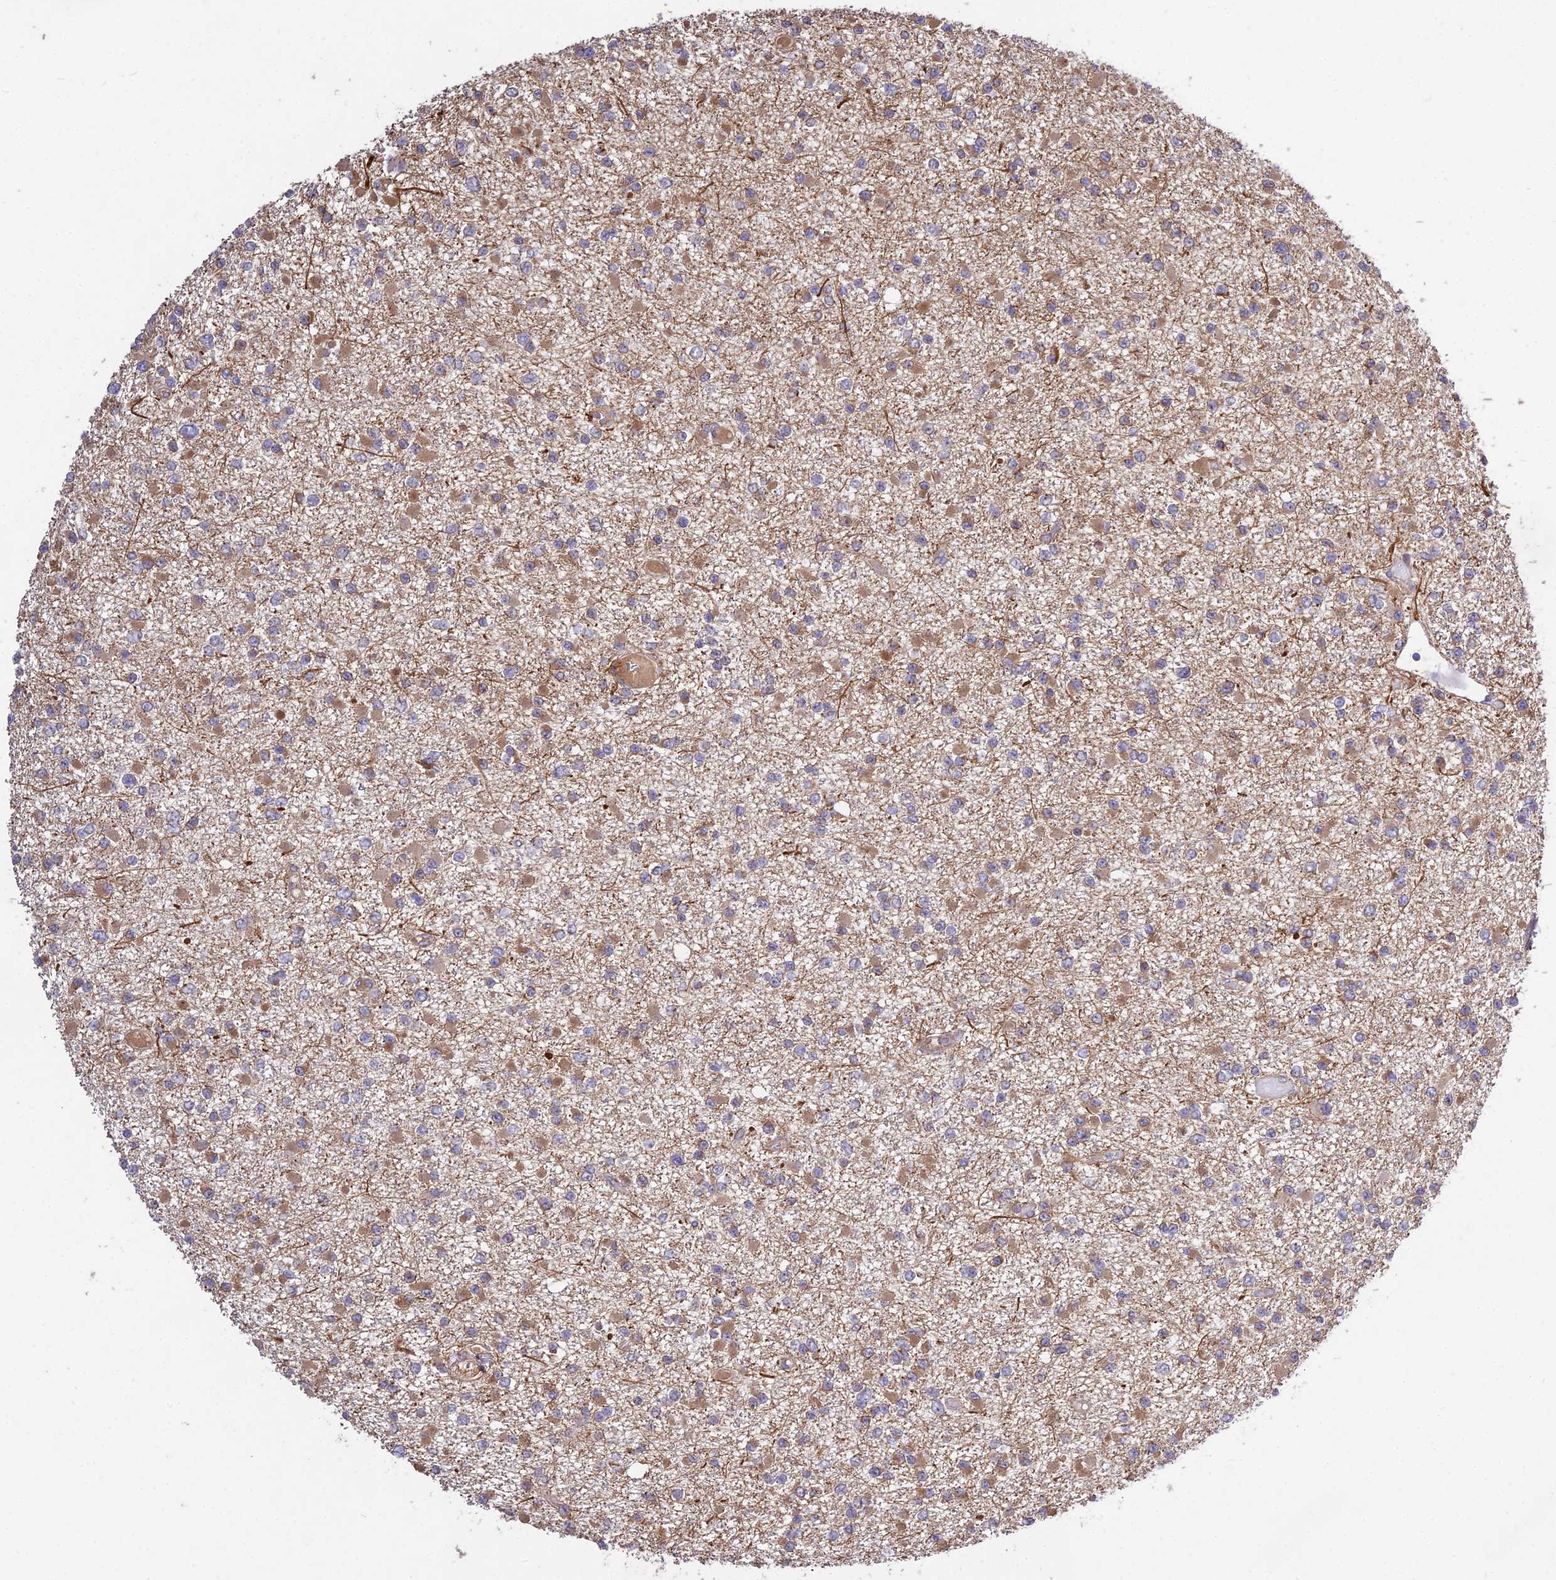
{"staining": {"intensity": "moderate", "quantity": "<25%", "location": "cytoplasmic/membranous"}, "tissue": "glioma", "cell_type": "Tumor cells", "image_type": "cancer", "snomed": [{"axis": "morphology", "description": "Glioma, malignant, Low grade"}, {"axis": "topography", "description": "Brain"}], "caption": "An immunohistochemistry photomicrograph of tumor tissue is shown. Protein staining in brown shows moderate cytoplasmic/membranous positivity in glioma within tumor cells.", "gene": "GRTP1", "patient": {"sex": "female", "age": 22}}